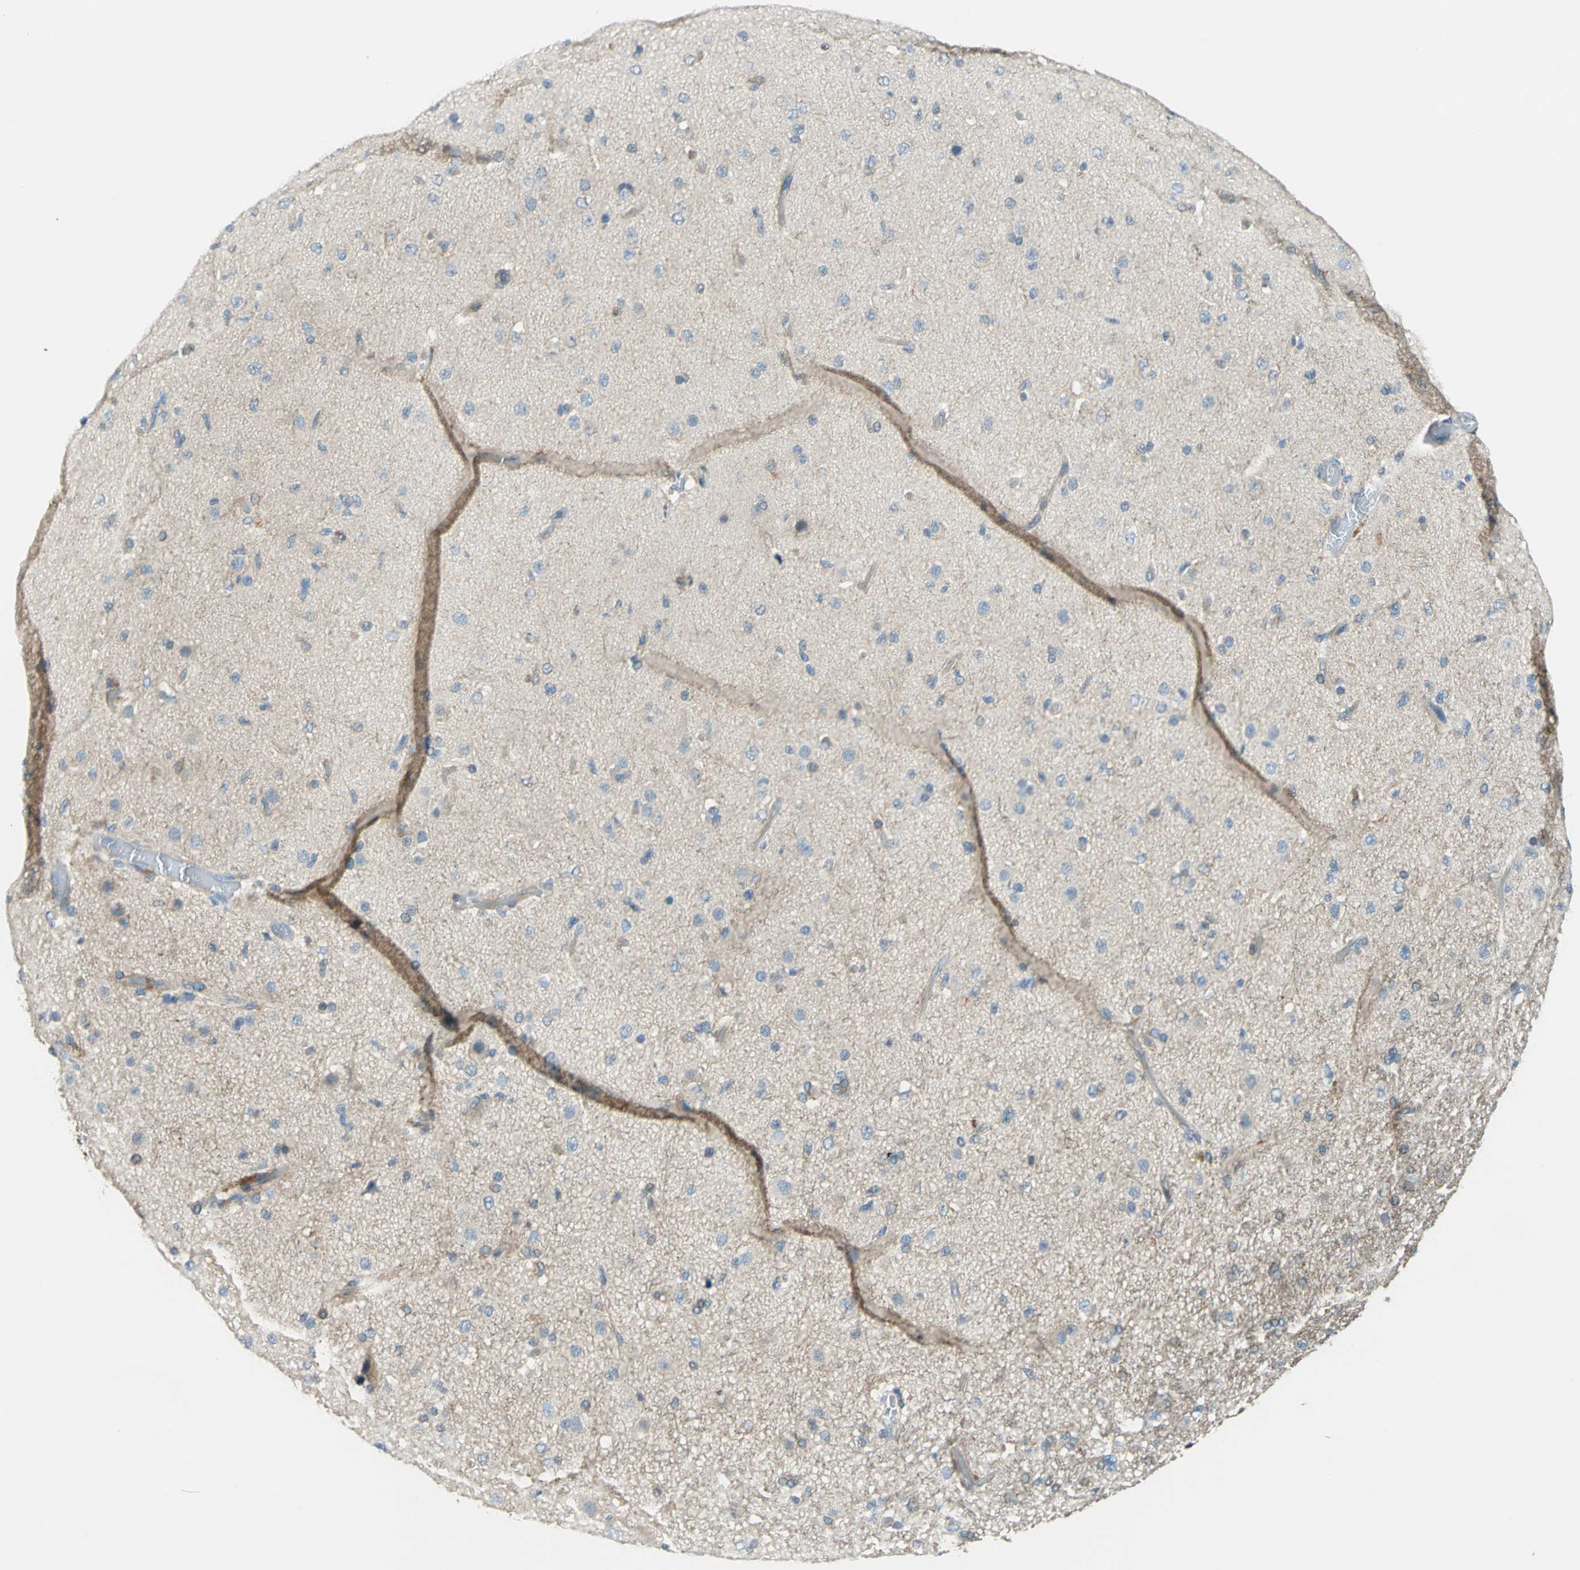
{"staining": {"intensity": "negative", "quantity": "none", "location": "none"}, "tissue": "glioma", "cell_type": "Tumor cells", "image_type": "cancer", "snomed": [{"axis": "morphology", "description": "Glioma, malignant, High grade"}, {"axis": "topography", "description": "Brain"}], "caption": "Protein analysis of malignant glioma (high-grade) displays no significant positivity in tumor cells.", "gene": "CDC42EP1", "patient": {"sex": "male", "age": 33}}